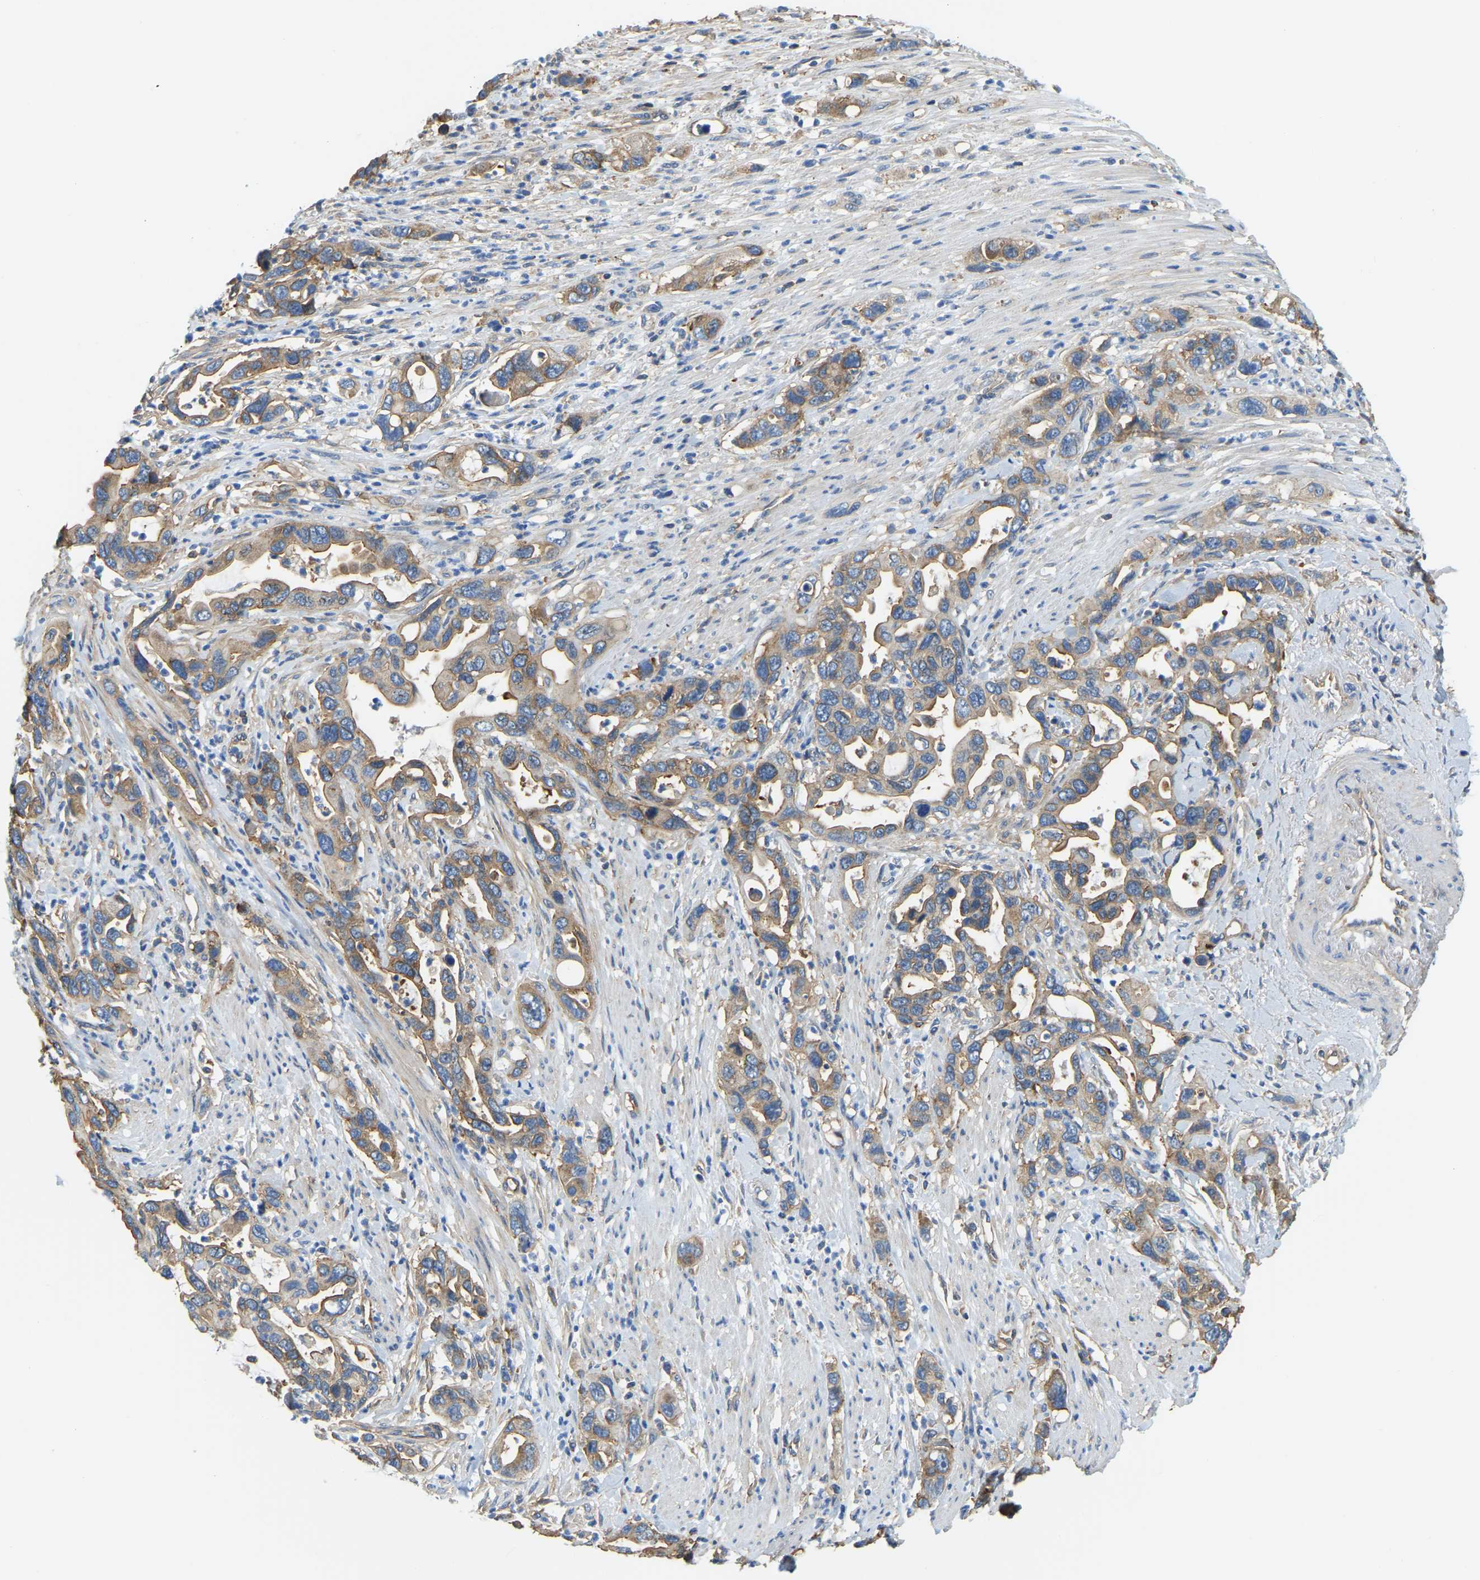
{"staining": {"intensity": "moderate", "quantity": ">75%", "location": "cytoplasmic/membranous"}, "tissue": "pancreatic cancer", "cell_type": "Tumor cells", "image_type": "cancer", "snomed": [{"axis": "morphology", "description": "Adenocarcinoma, NOS"}, {"axis": "topography", "description": "Pancreas"}], "caption": "High-magnification brightfield microscopy of pancreatic adenocarcinoma stained with DAB (brown) and counterstained with hematoxylin (blue). tumor cells exhibit moderate cytoplasmic/membranous expression is present in about>75% of cells.", "gene": "AHNAK", "patient": {"sex": "female", "age": 70}}